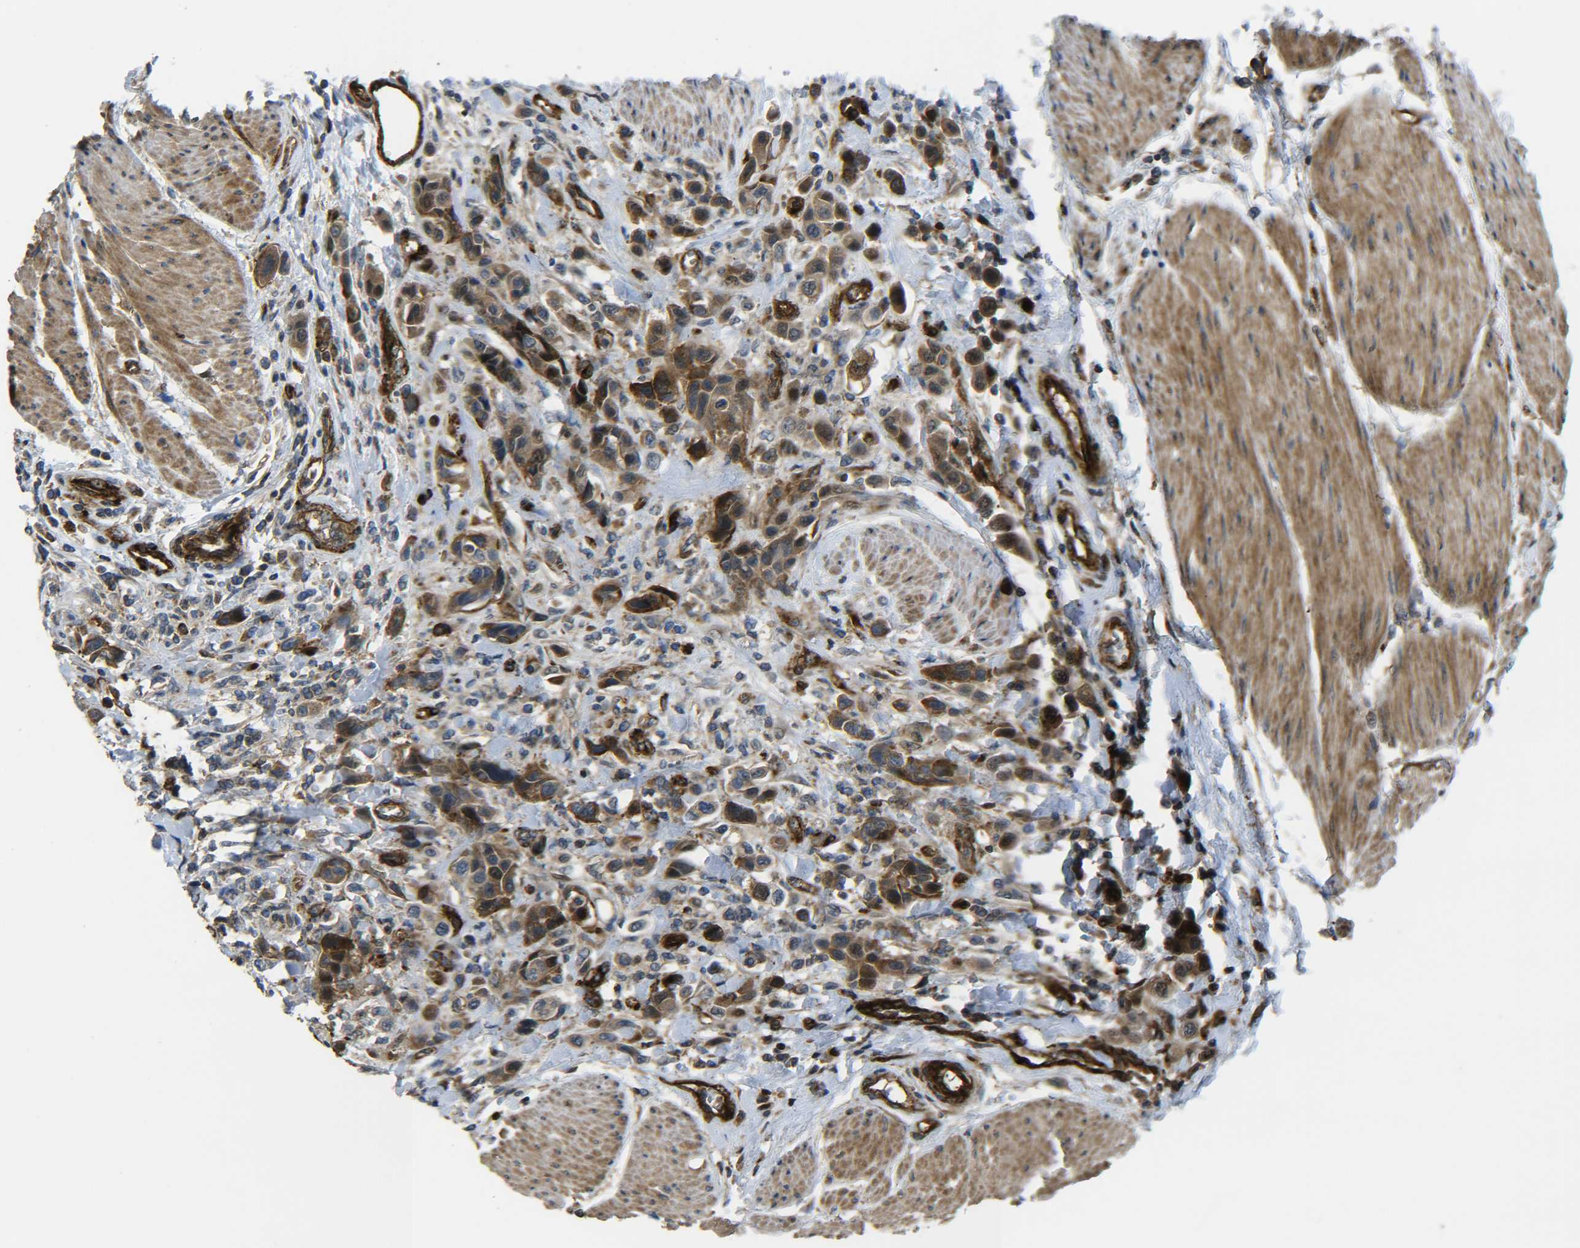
{"staining": {"intensity": "moderate", "quantity": ">75%", "location": "cytoplasmic/membranous"}, "tissue": "urothelial cancer", "cell_type": "Tumor cells", "image_type": "cancer", "snomed": [{"axis": "morphology", "description": "Urothelial carcinoma, High grade"}, {"axis": "topography", "description": "Urinary bladder"}], "caption": "This is a micrograph of IHC staining of urothelial carcinoma (high-grade), which shows moderate staining in the cytoplasmic/membranous of tumor cells.", "gene": "ECE1", "patient": {"sex": "male", "age": 50}}